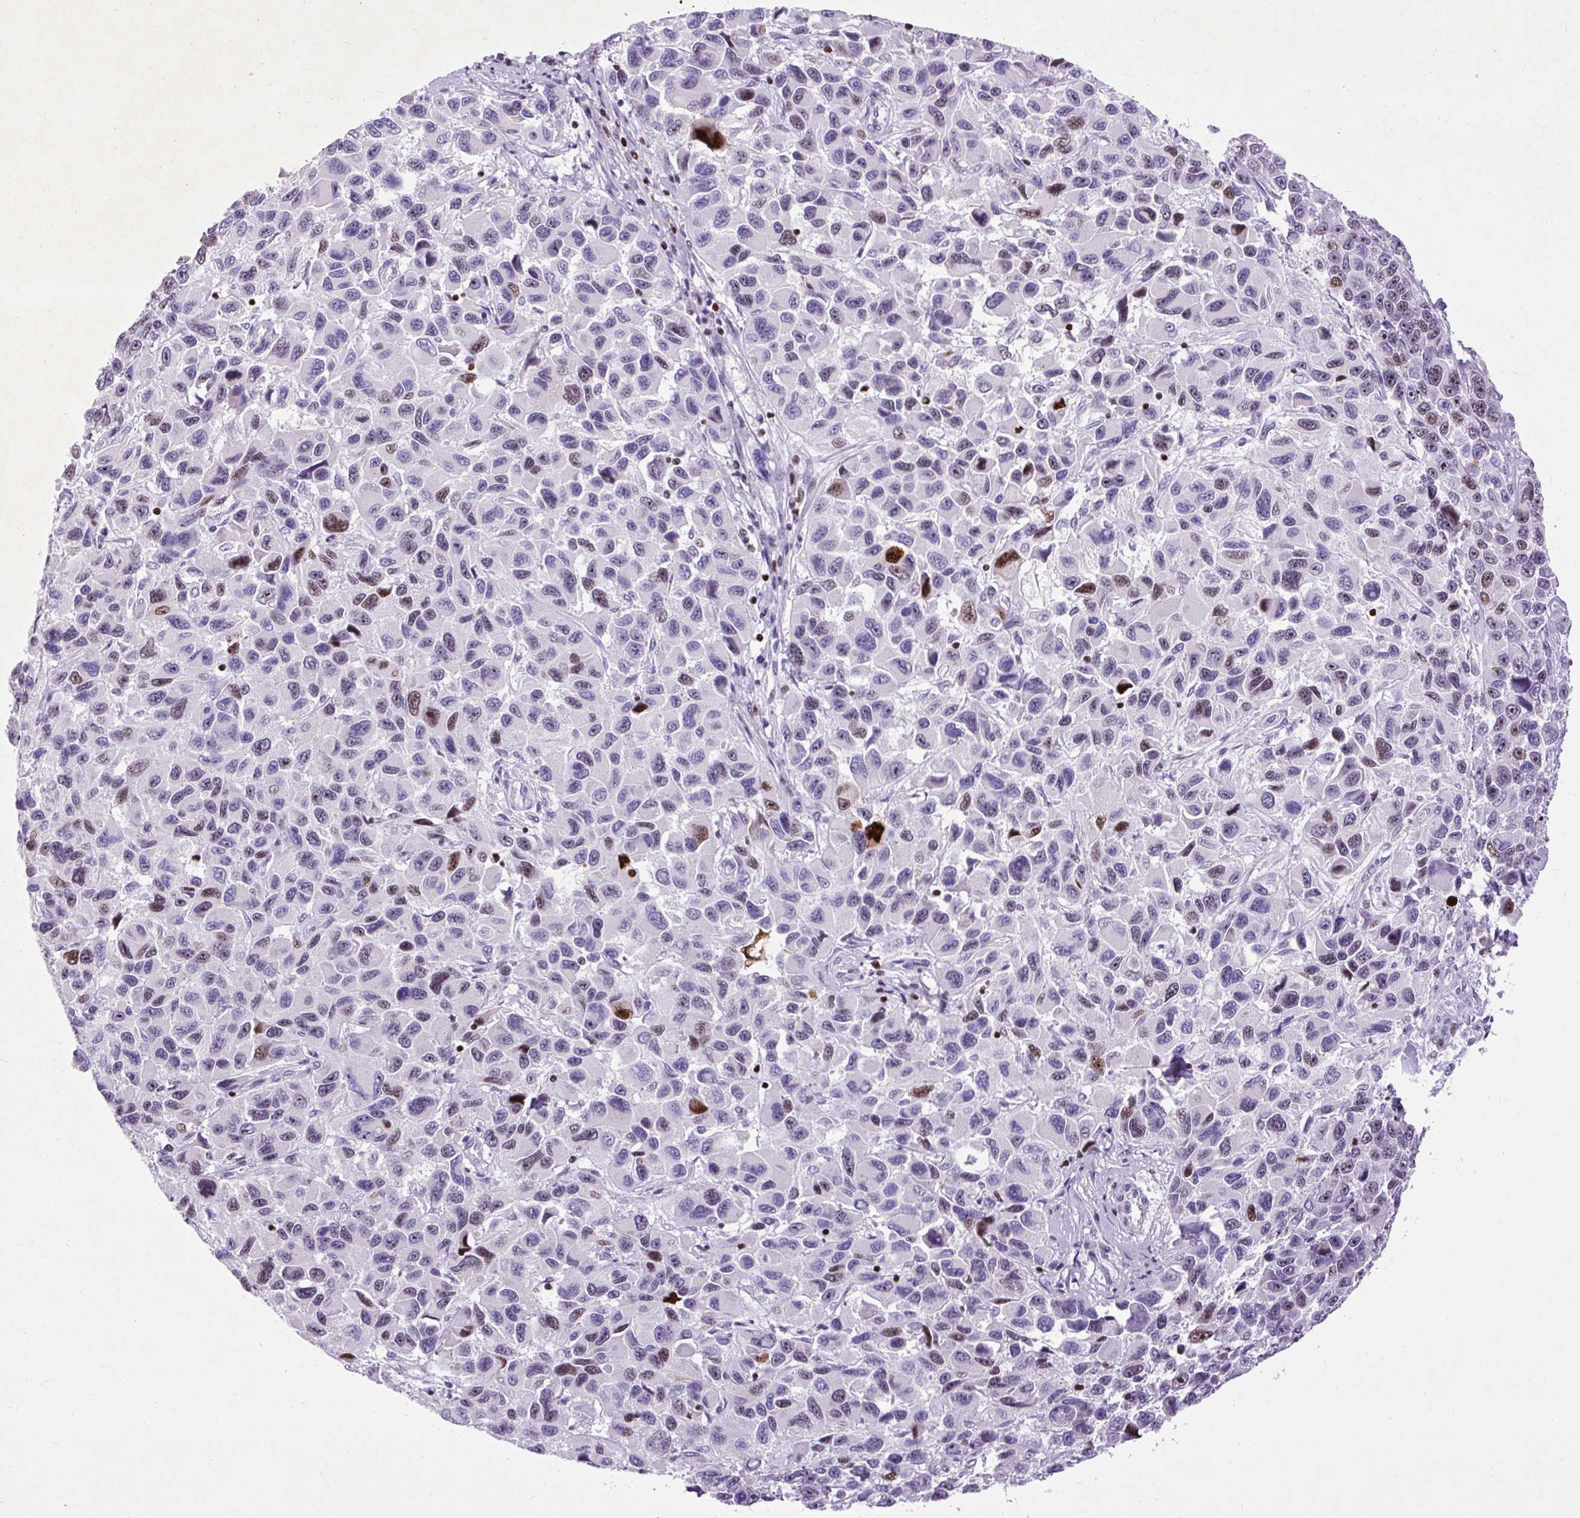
{"staining": {"intensity": "weak", "quantity": "25%-75%", "location": "nuclear"}, "tissue": "melanoma", "cell_type": "Tumor cells", "image_type": "cancer", "snomed": [{"axis": "morphology", "description": "Malignant melanoma, NOS"}, {"axis": "topography", "description": "Skin"}], "caption": "Protein analysis of malignant melanoma tissue reveals weak nuclear expression in about 25%-75% of tumor cells.", "gene": "SPC24", "patient": {"sex": "male", "age": 53}}